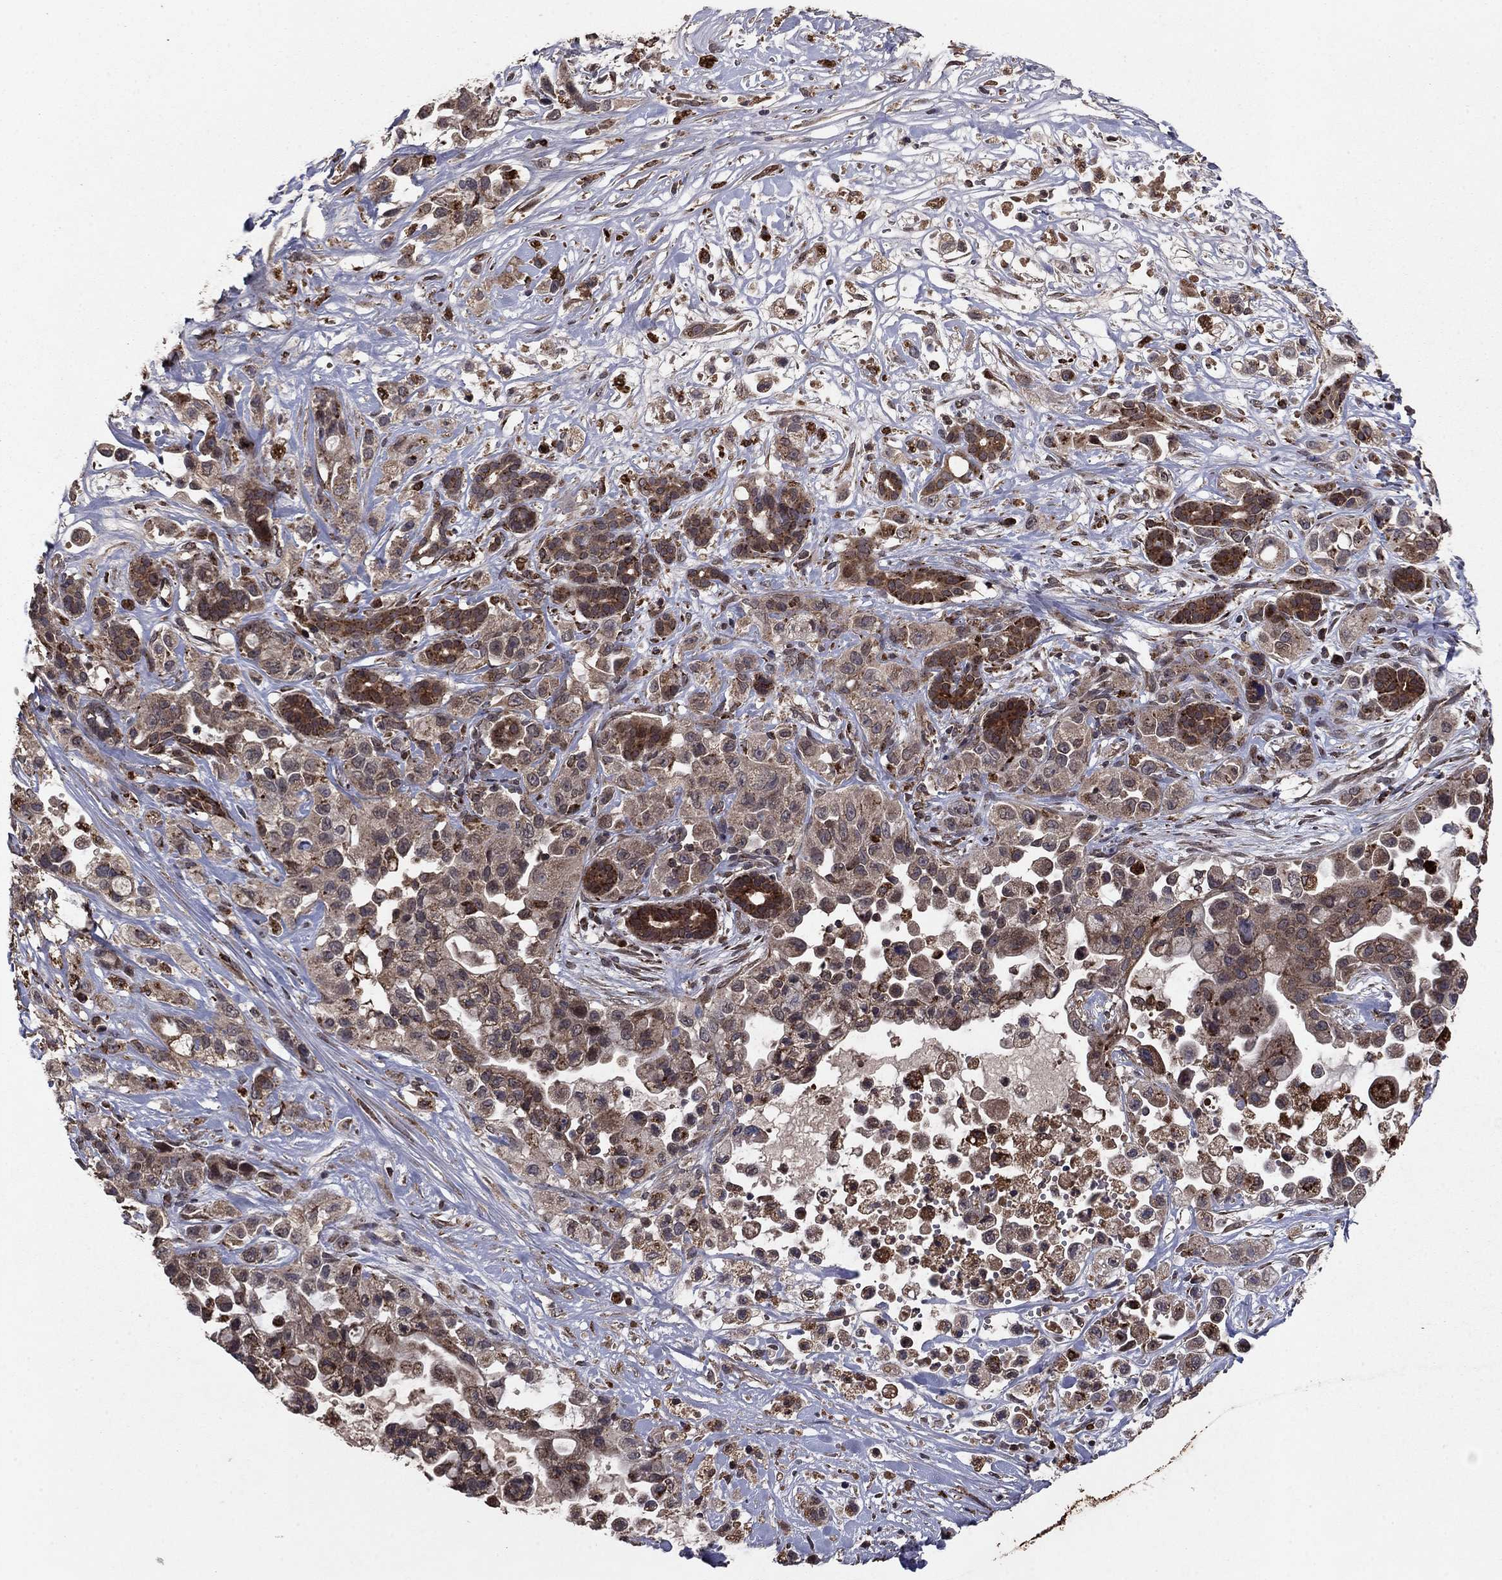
{"staining": {"intensity": "weak", "quantity": "25%-75%", "location": "cytoplasmic/membranous"}, "tissue": "pancreatic cancer", "cell_type": "Tumor cells", "image_type": "cancer", "snomed": [{"axis": "morphology", "description": "Adenocarcinoma, NOS"}, {"axis": "topography", "description": "Pancreas"}], "caption": "A brown stain labels weak cytoplasmic/membranous positivity of a protein in pancreatic cancer tumor cells.", "gene": "DHRS1", "patient": {"sex": "male", "age": 44}}